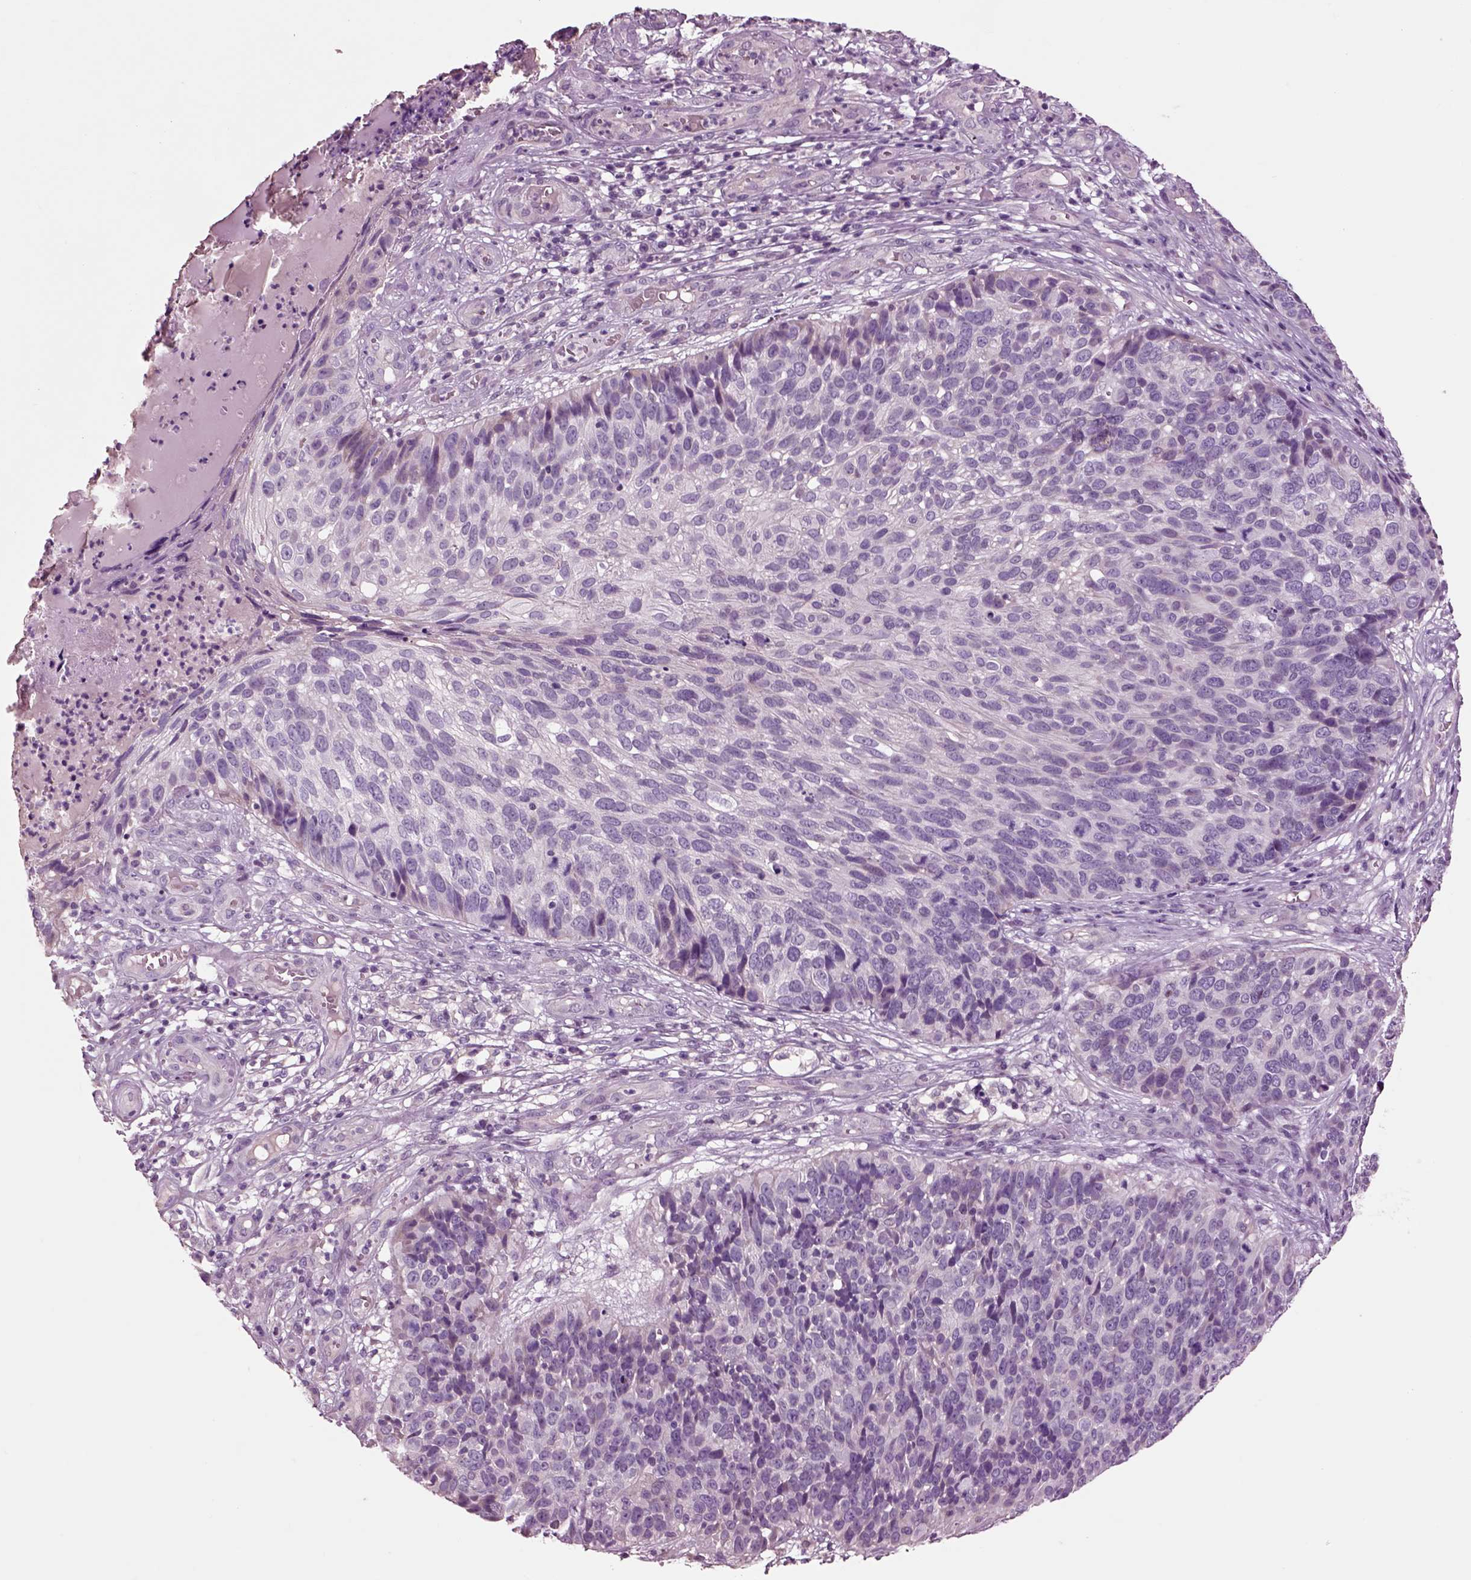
{"staining": {"intensity": "negative", "quantity": "none", "location": "none"}, "tissue": "skin cancer", "cell_type": "Tumor cells", "image_type": "cancer", "snomed": [{"axis": "morphology", "description": "Squamous cell carcinoma, NOS"}, {"axis": "topography", "description": "Skin"}], "caption": "This histopathology image is of skin cancer stained with IHC to label a protein in brown with the nuclei are counter-stained blue. There is no expression in tumor cells.", "gene": "CHGB", "patient": {"sex": "male", "age": 92}}